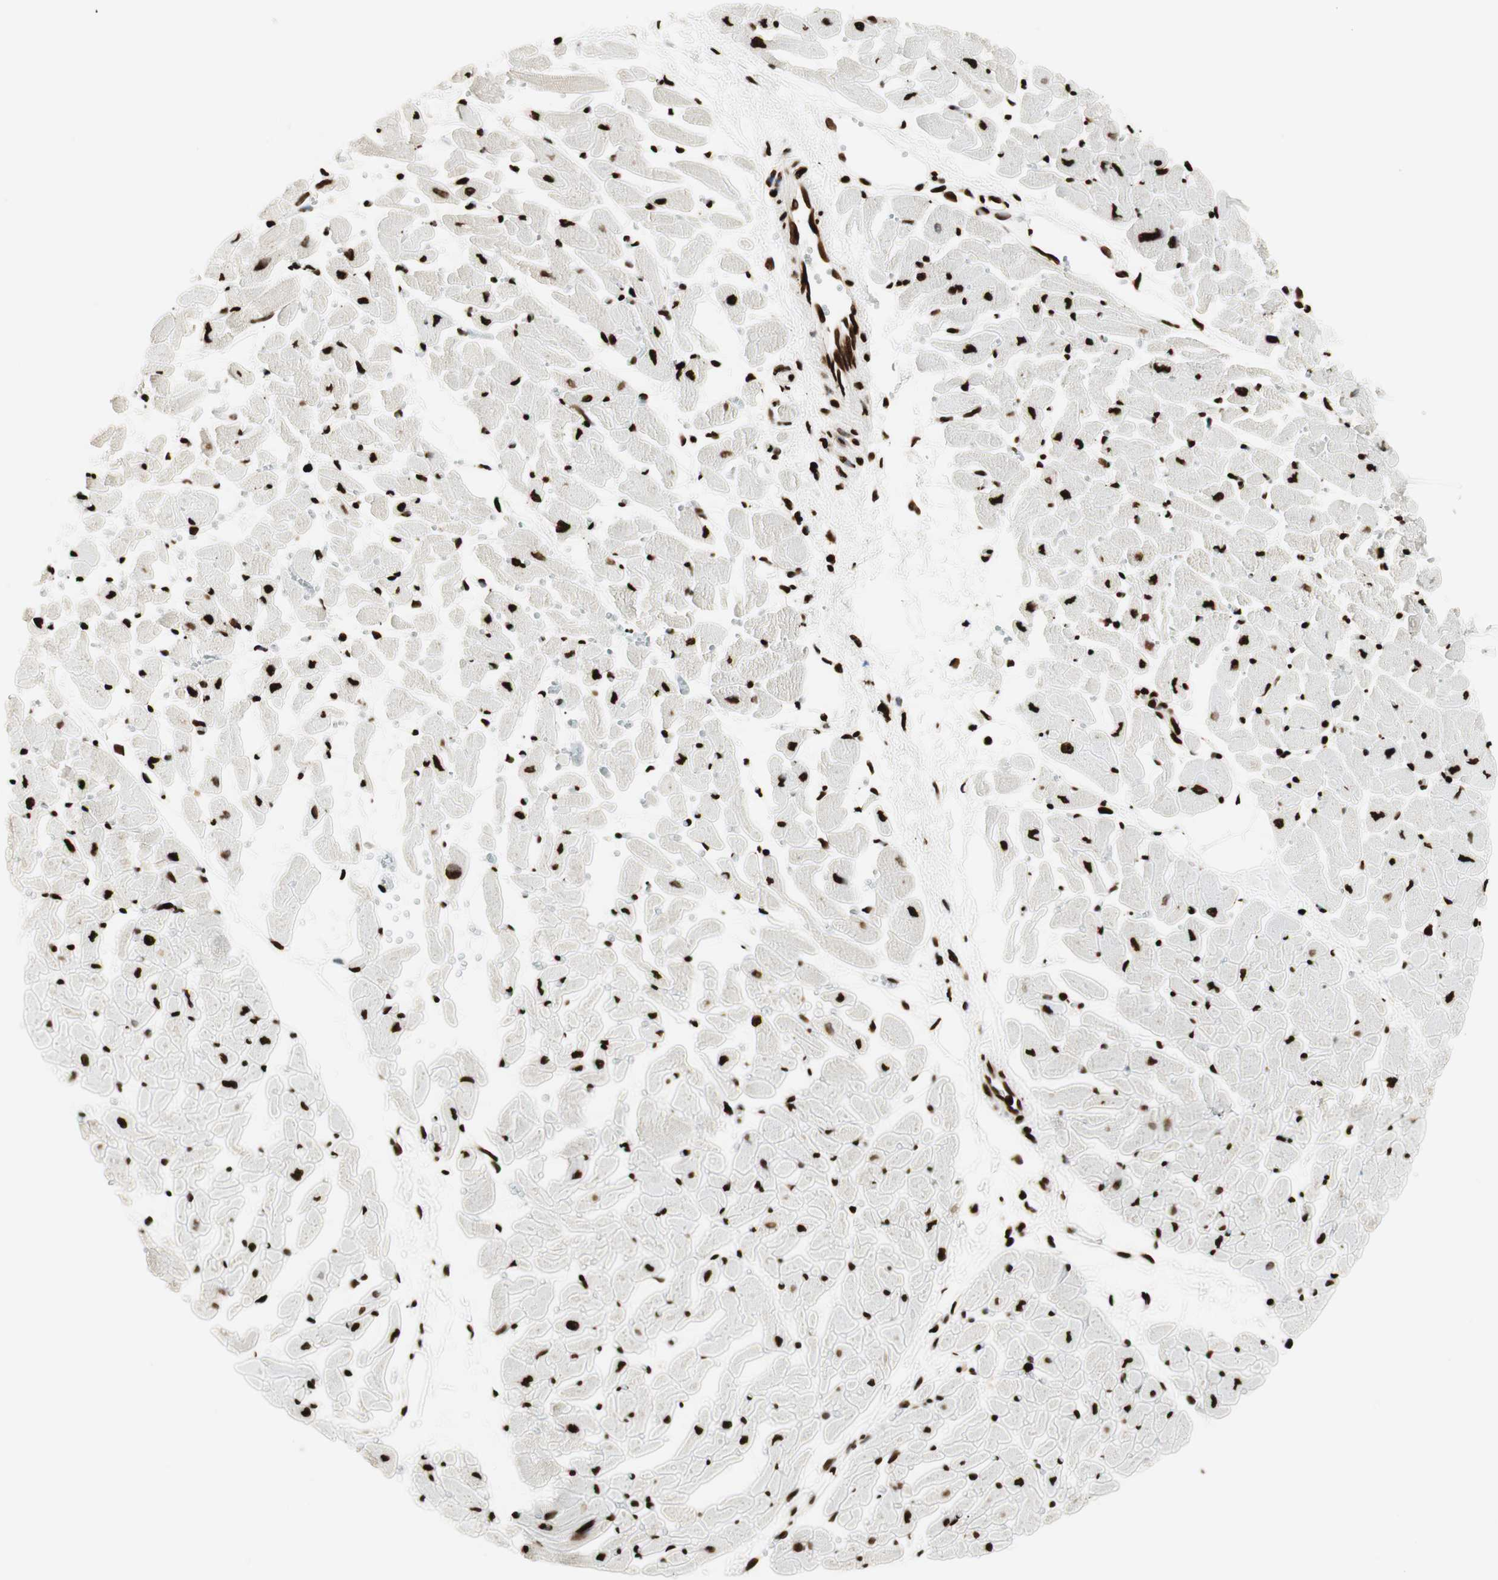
{"staining": {"intensity": "strong", "quantity": ">75%", "location": "nuclear"}, "tissue": "heart muscle", "cell_type": "Cardiomyocytes", "image_type": "normal", "snomed": [{"axis": "morphology", "description": "Normal tissue, NOS"}, {"axis": "topography", "description": "Heart"}], "caption": "Immunohistochemistry (IHC) of unremarkable heart muscle shows high levels of strong nuclear staining in approximately >75% of cardiomyocytes. Nuclei are stained in blue.", "gene": "GLI2", "patient": {"sex": "female", "age": 19}}